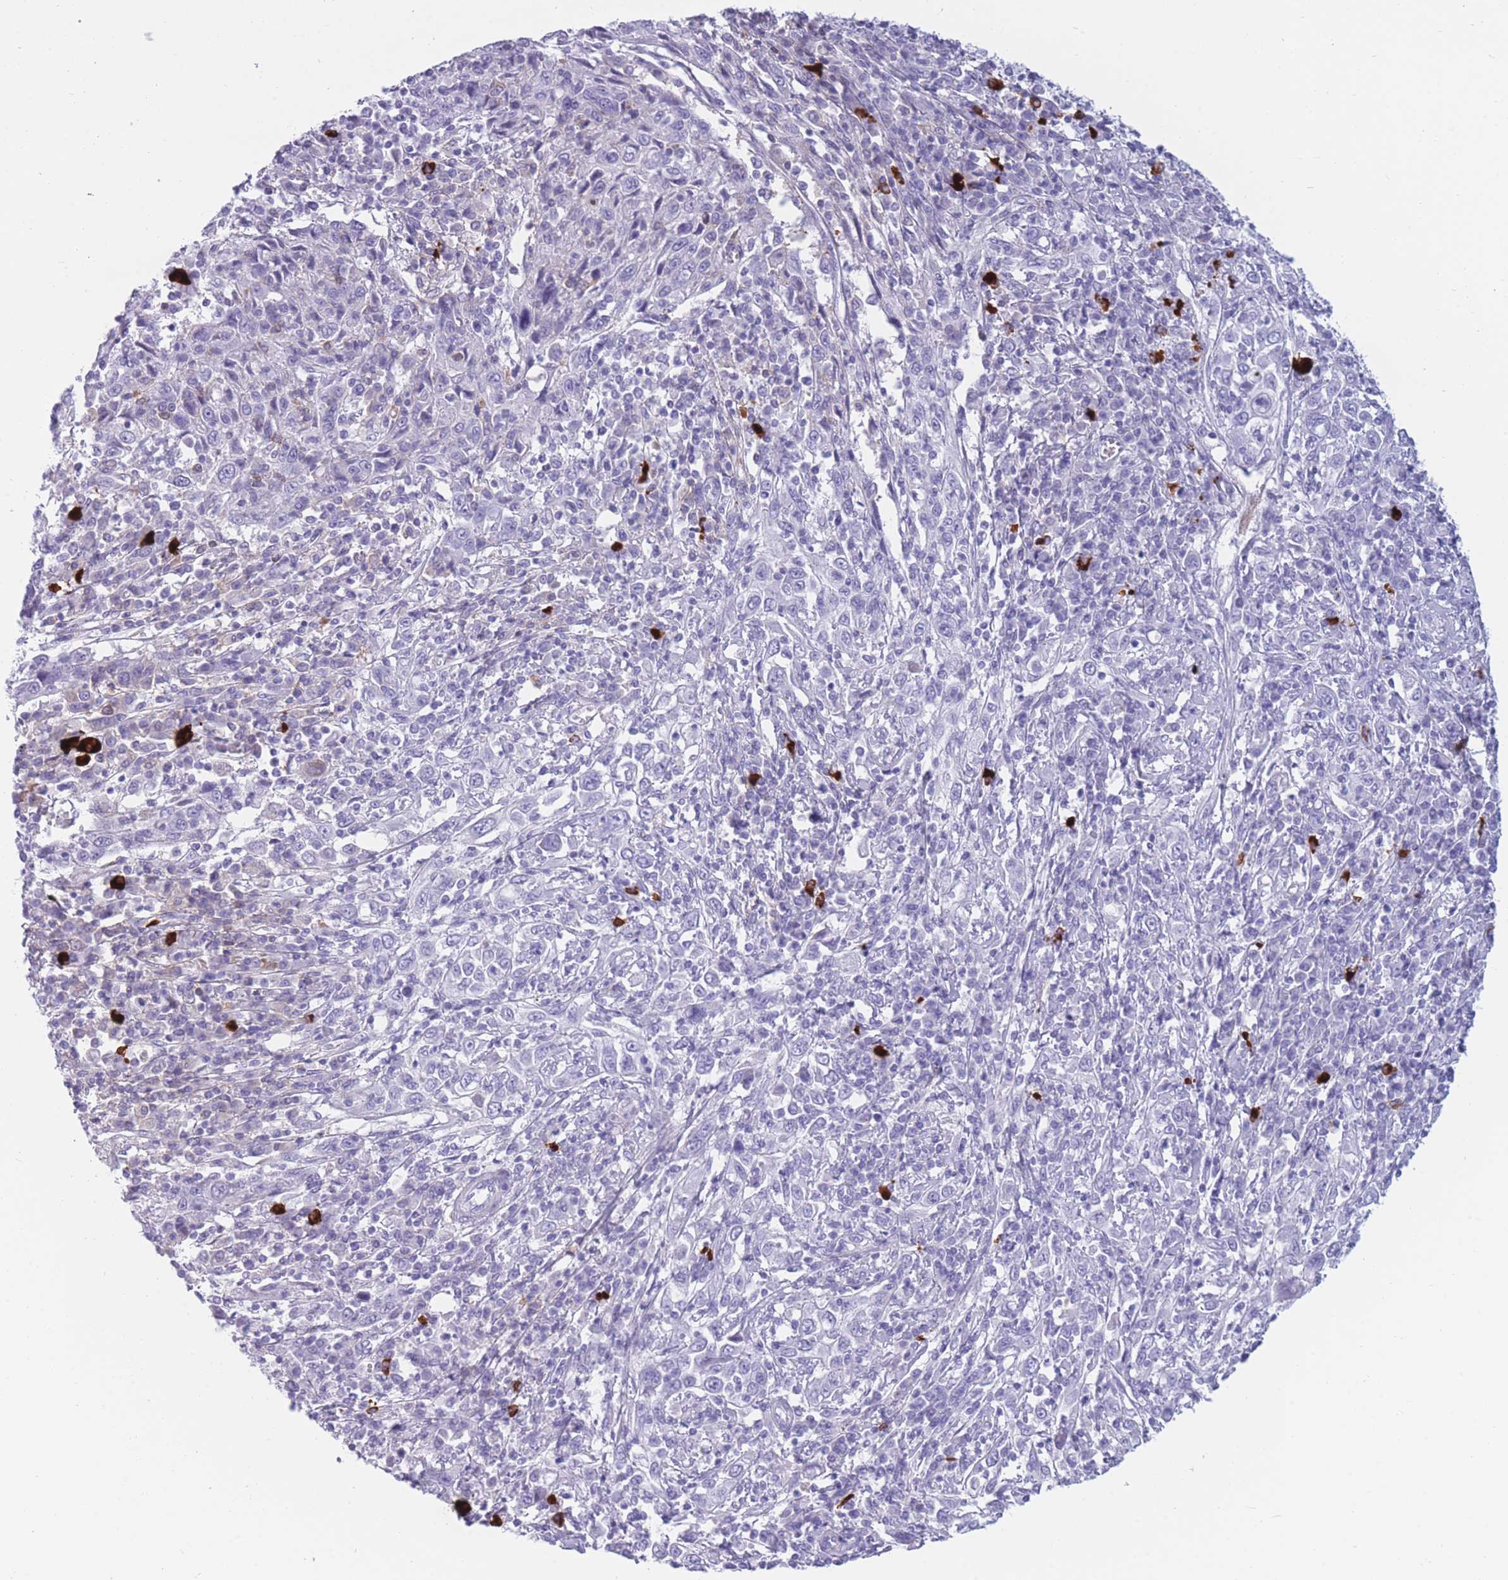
{"staining": {"intensity": "negative", "quantity": "none", "location": "none"}, "tissue": "cervical cancer", "cell_type": "Tumor cells", "image_type": "cancer", "snomed": [{"axis": "morphology", "description": "Squamous cell carcinoma, NOS"}, {"axis": "topography", "description": "Cervix"}], "caption": "DAB (3,3'-diaminobenzidine) immunohistochemical staining of human cervical squamous cell carcinoma reveals no significant staining in tumor cells.", "gene": "TNFSF11", "patient": {"sex": "female", "age": 46}}